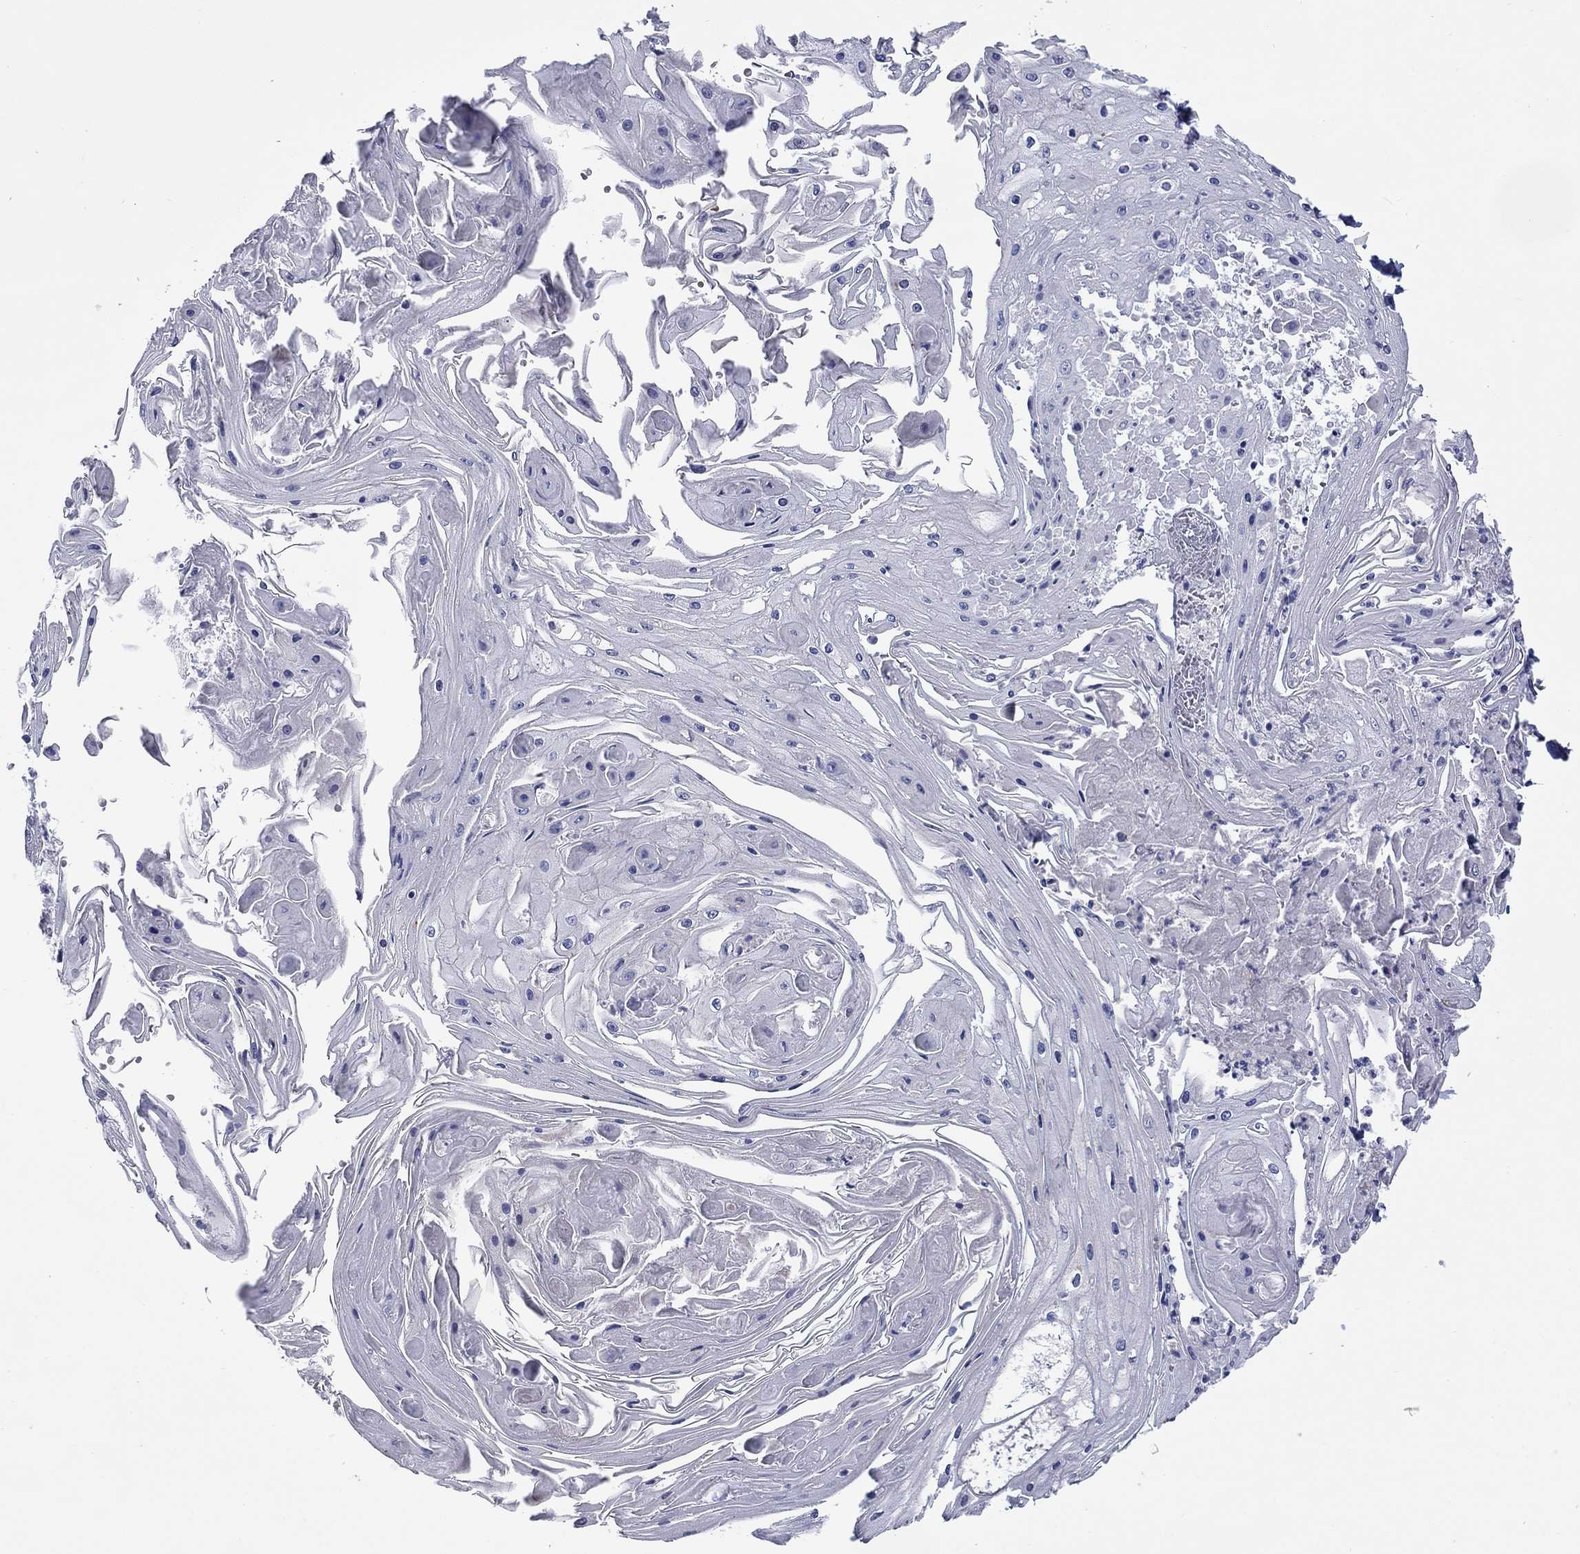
{"staining": {"intensity": "negative", "quantity": "none", "location": "none"}, "tissue": "skin cancer", "cell_type": "Tumor cells", "image_type": "cancer", "snomed": [{"axis": "morphology", "description": "Squamous cell carcinoma, NOS"}, {"axis": "topography", "description": "Skin"}], "caption": "Tumor cells are negative for protein expression in human skin cancer (squamous cell carcinoma). (DAB immunohistochemistry, high magnification).", "gene": "PTPRZ1", "patient": {"sex": "male", "age": 70}}